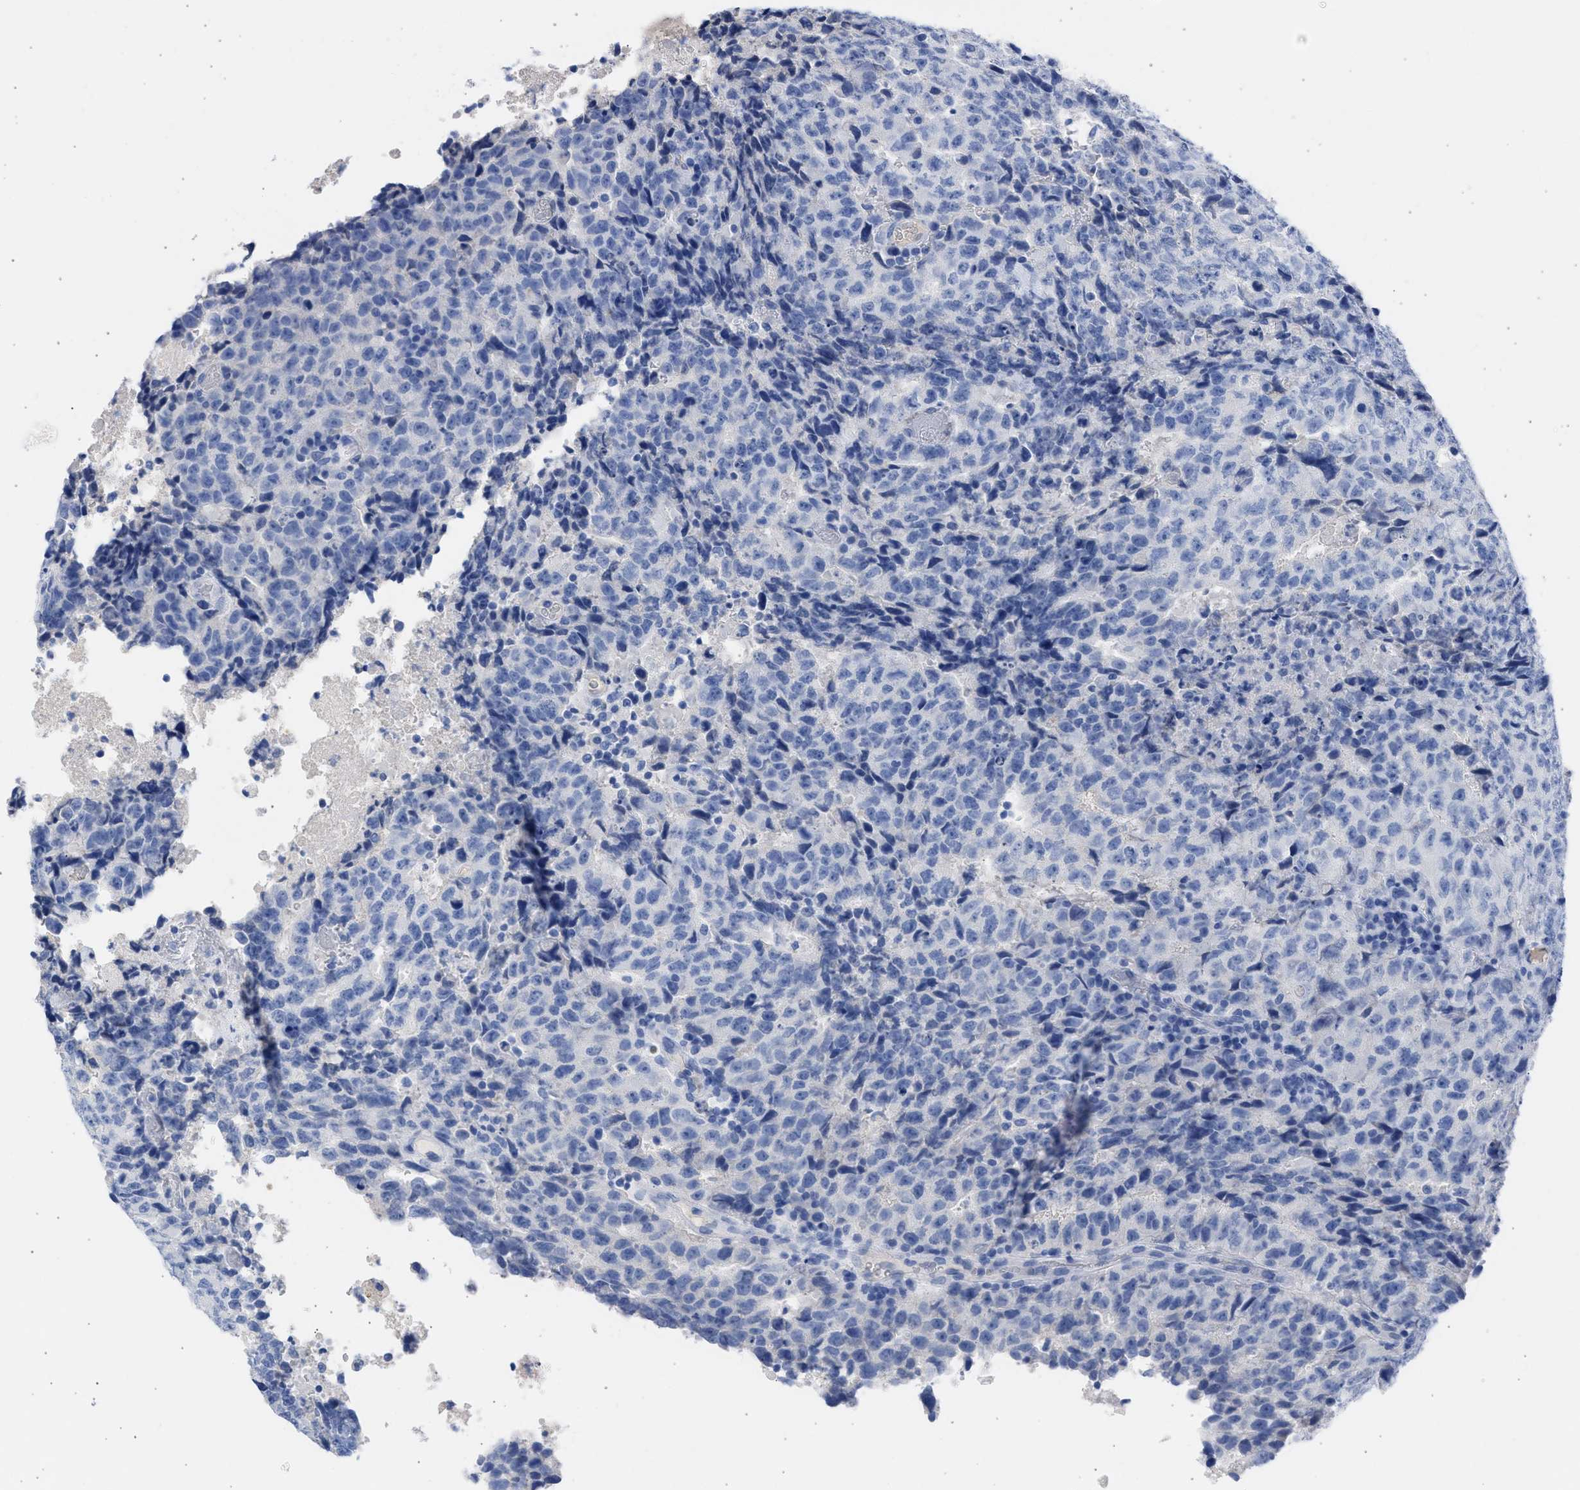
{"staining": {"intensity": "negative", "quantity": "none", "location": "none"}, "tissue": "testis cancer", "cell_type": "Tumor cells", "image_type": "cancer", "snomed": [{"axis": "morphology", "description": "Necrosis, NOS"}, {"axis": "morphology", "description": "Carcinoma, Embryonal, NOS"}, {"axis": "topography", "description": "Testis"}], "caption": "Immunohistochemistry of human testis embryonal carcinoma shows no expression in tumor cells.", "gene": "RSPH1", "patient": {"sex": "male", "age": 19}}